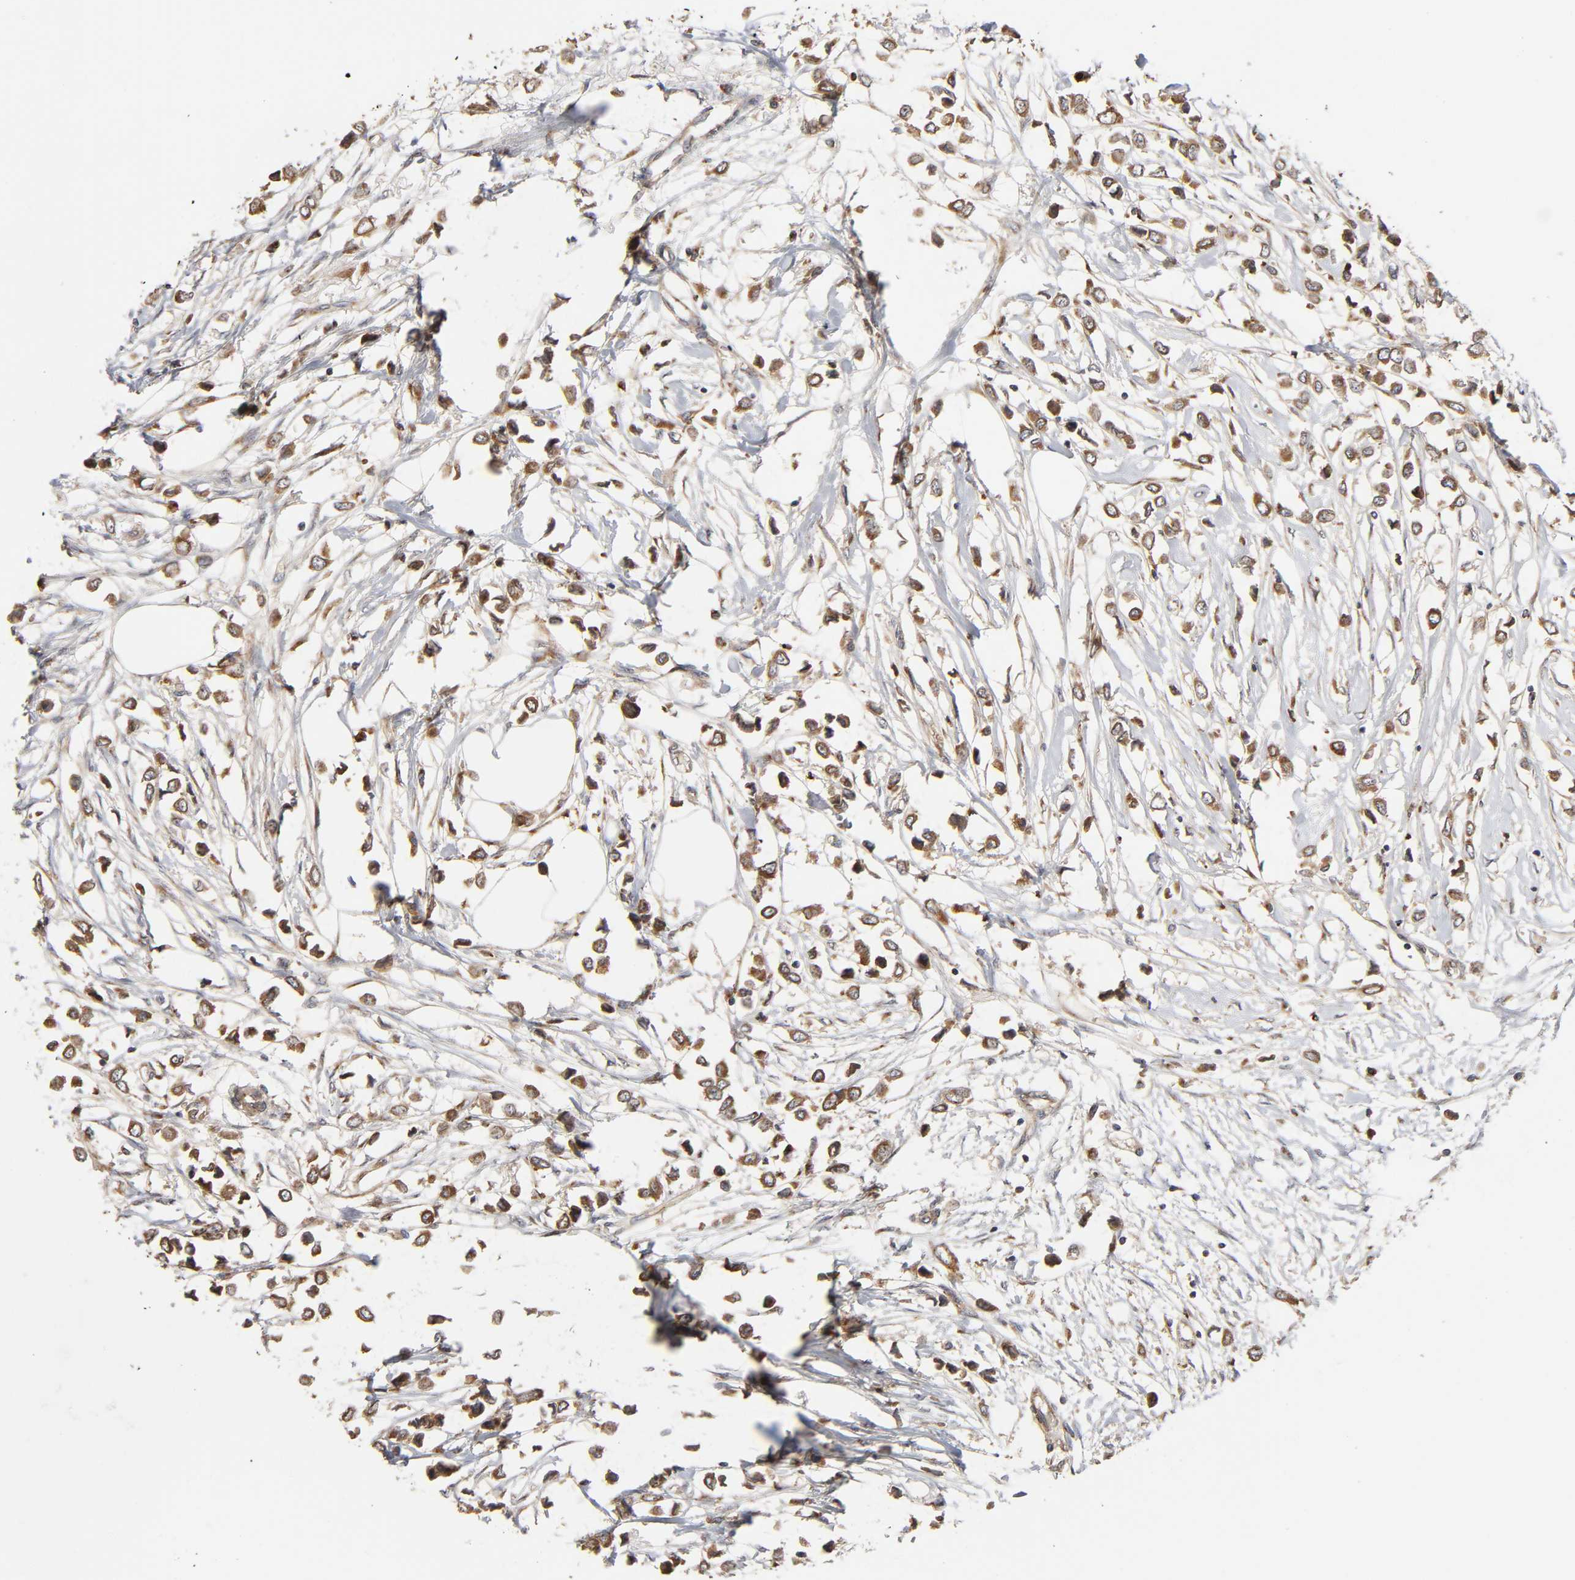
{"staining": {"intensity": "moderate", "quantity": ">75%", "location": "cytoplasmic/membranous"}, "tissue": "breast cancer", "cell_type": "Tumor cells", "image_type": "cancer", "snomed": [{"axis": "morphology", "description": "Lobular carcinoma"}, {"axis": "topography", "description": "Breast"}], "caption": "Brown immunohistochemical staining in breast cancer (lobular carcinoma) exhibits moderate cytoplasmic/membranous expression in about >75% of tumor cells.", "gene": "GNPTG", "patient": {"sex": "female", "age": 51}}